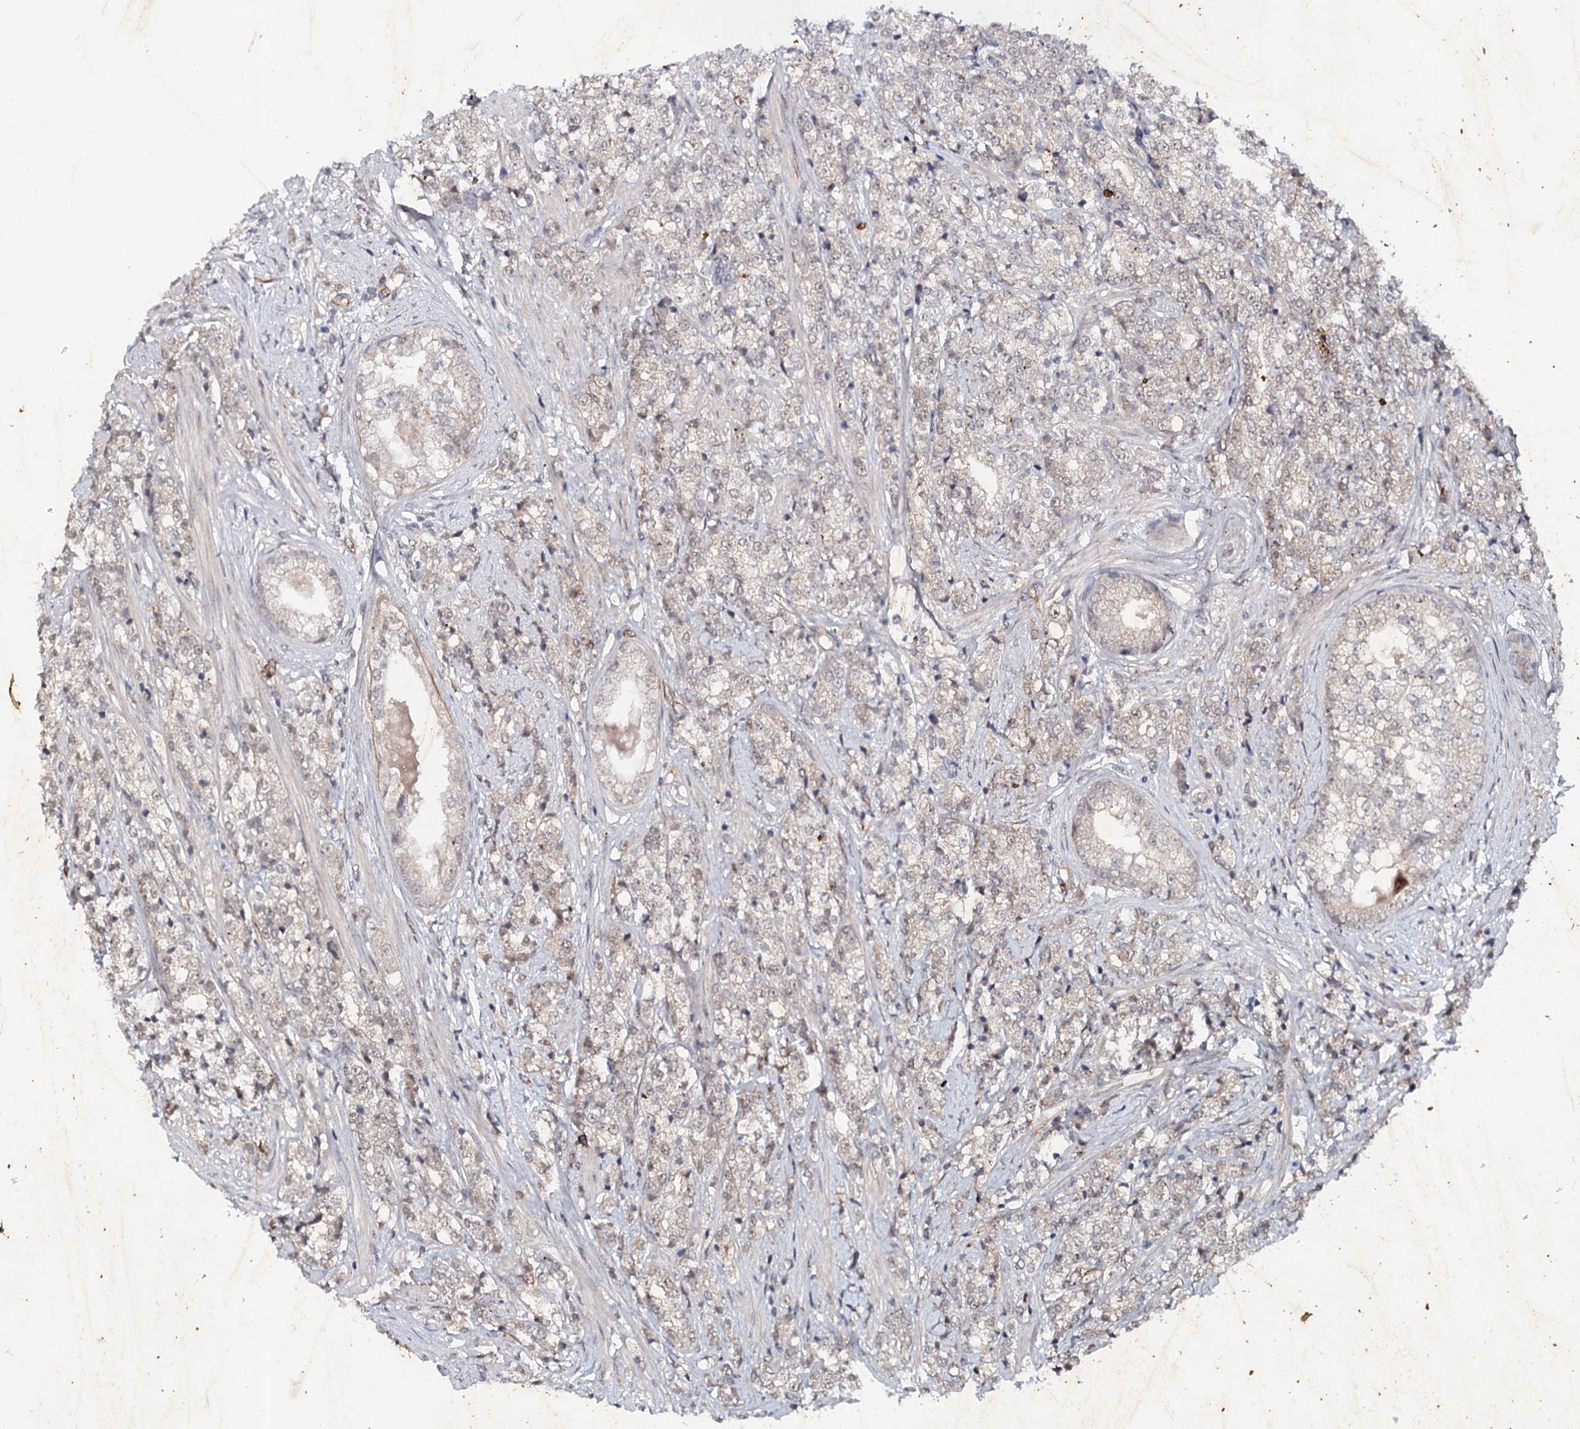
{"staining": {"intensity": "weak", "quantity": "<25%", "location": "cytoplasmic/membranous"}, "tissue": "prostate cancer", "cell_type": "Tumor cells", "image_type": "cancer", "snomed": [{"axis": "morphology", "description": "Adenocarcinoma, High grade"}, {"axis": "topography", "description": "Prostate"}], "caption": "Tumor cells show no significant expression in adenocarcinoma (high-grade) (prostate).", "gene": "SYNPO", "patient": {"sex": "male", "age": 69}}